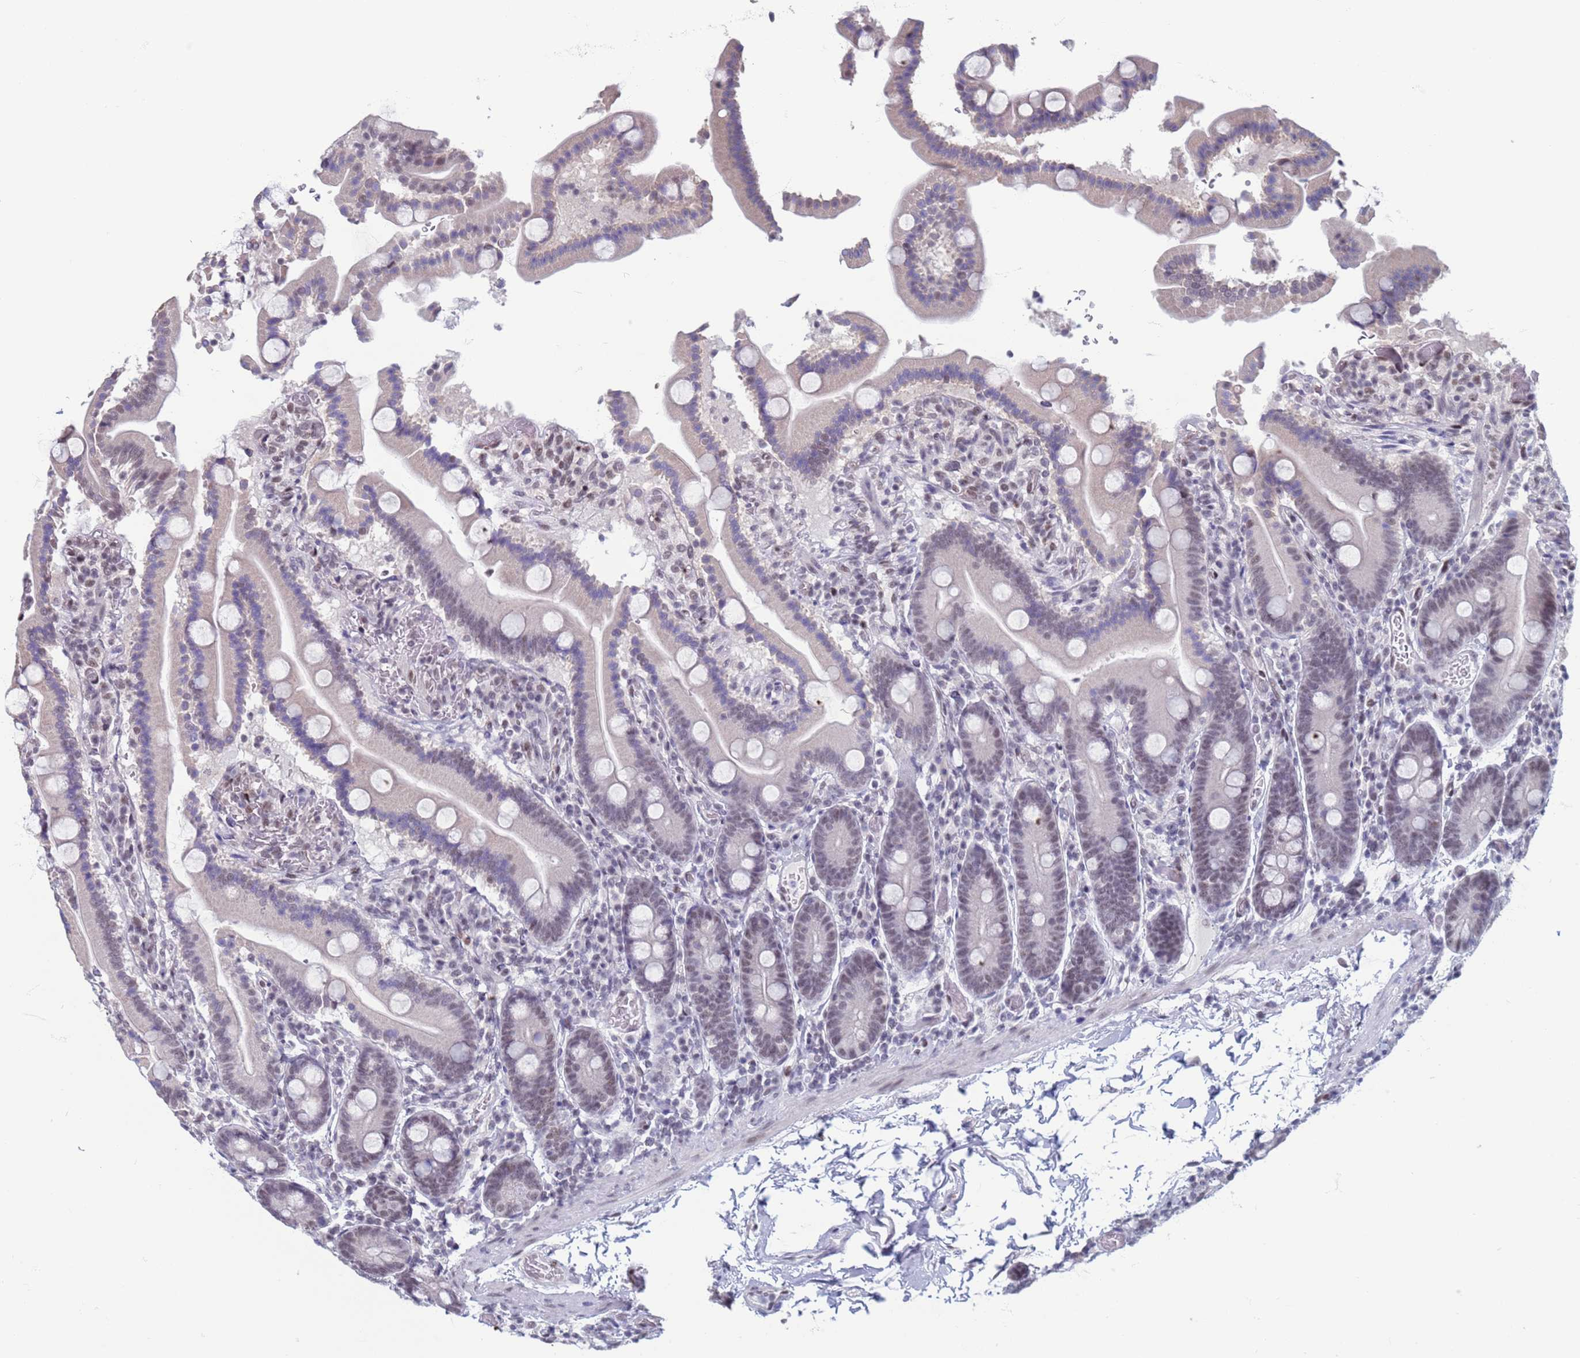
{"staining": {"intensity": "negative", "quantity": "none", "location": "none"}, "tissue": "duodenum", "cell_type": "Glandular cells", "image_type": "normal", "snomed": [{"axis": "morphology", "description": "Normal tissue, NOS"}, {"axis": "topography", "description": "Duodenum"}], "caption": "DAB (3,3'-diaminobenzidine) immunohistochemical staining of unremarkable human duodenum demonstrates no significant staining in glandular cells.", "gene": "SAE1", "patient": {"sex": "male", "age": 55}}